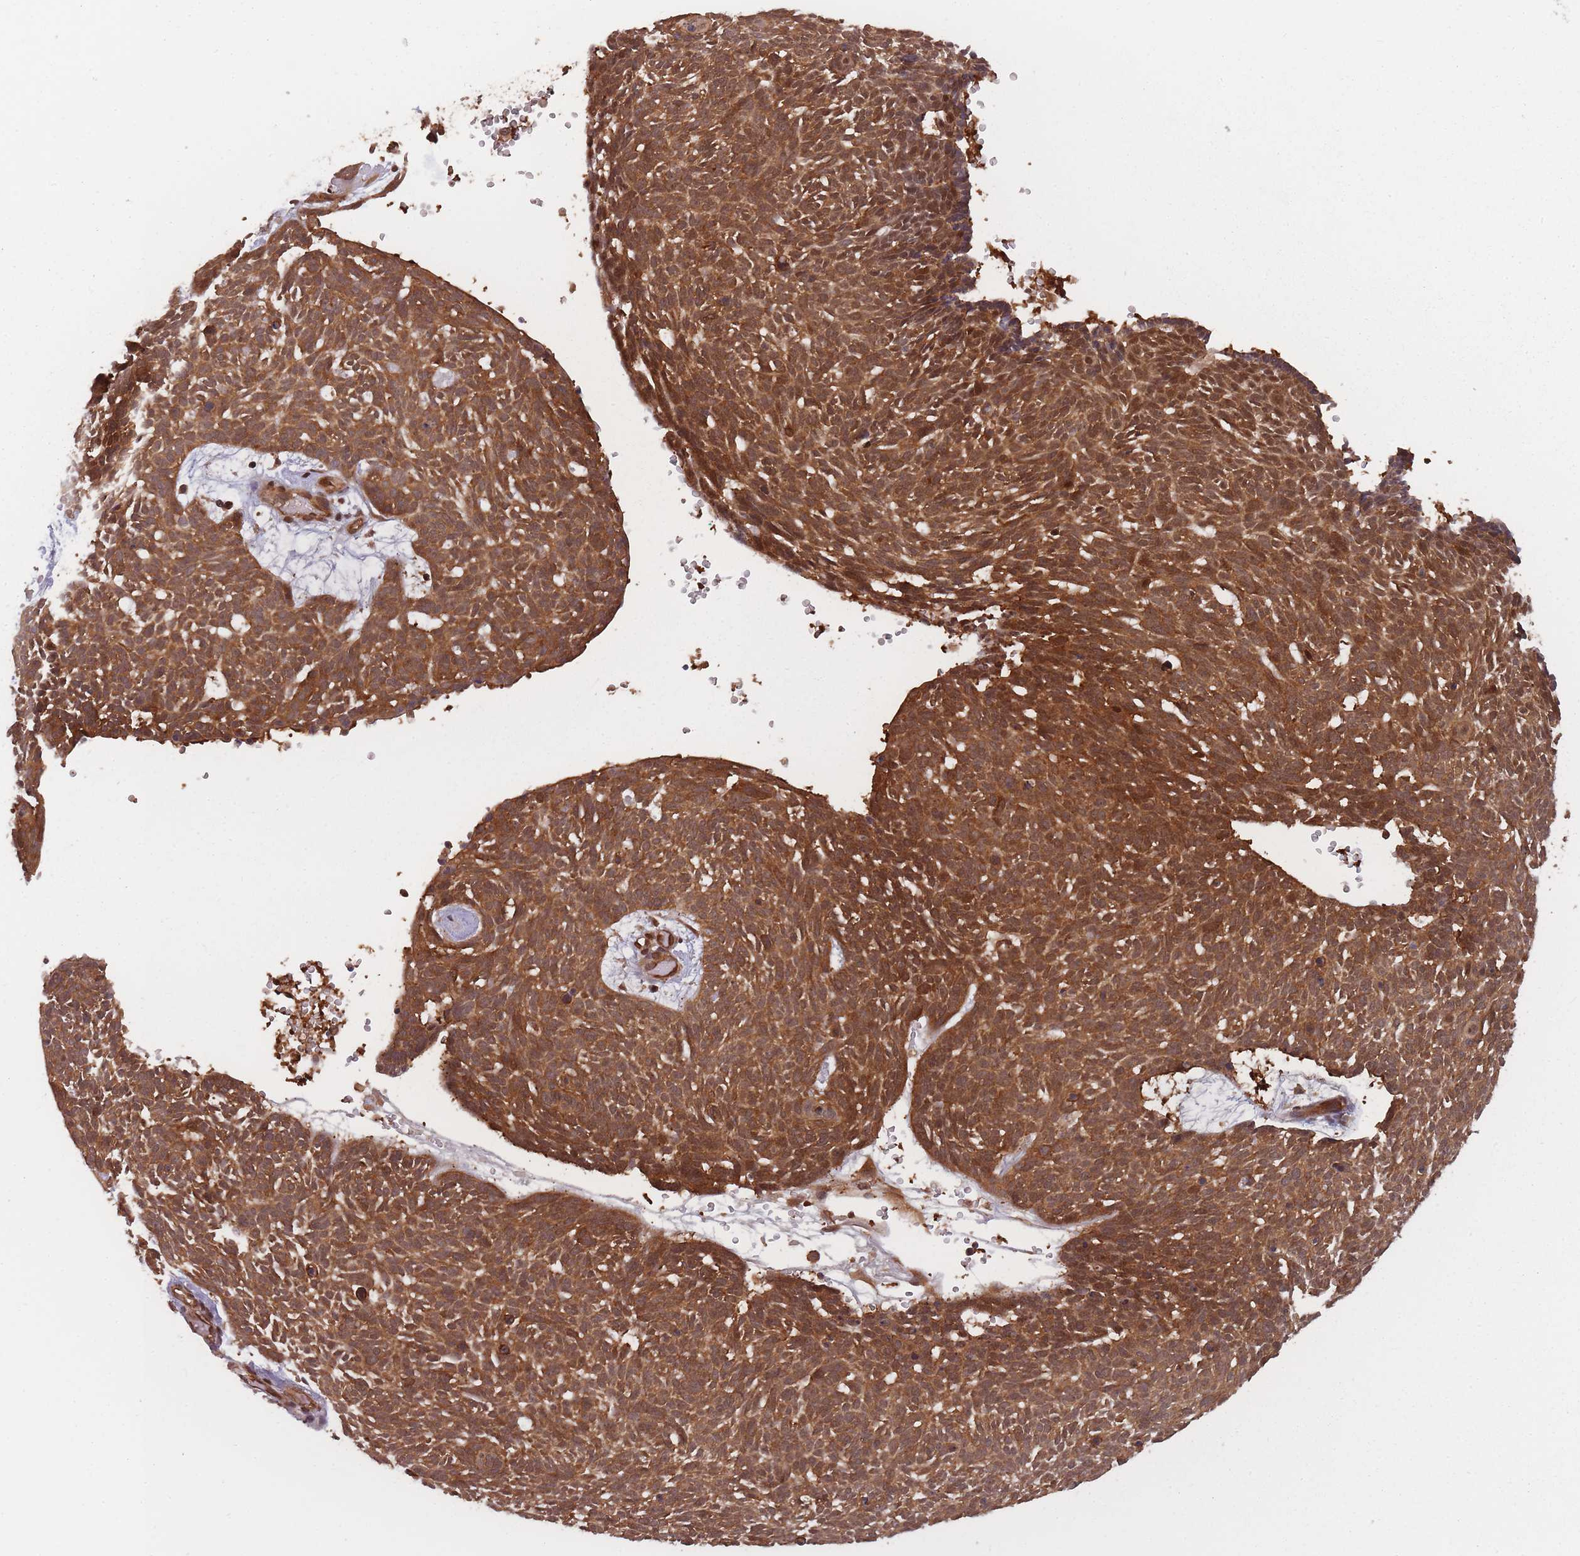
{"staining": {"intensity": "moderate", "quantity": ">75%", "location": "cytoplasmic/membranous,nuclear"}, "tissue": "skin cancer", "cell_type": "Tumor cells", "image_type": "cancer", "snomed": [{"axis": "morphology", "description": "Basal cell carcinoma"}, {"axis": "topography", "description": "Skin"}], "caption": "This is a histology image of IHC staining of skin cancer, which shows moderate expression in the cytoplasmic/membranous and nuclear of tumor cells.", "gene": "PPP6R3", "patient": {"sex": "male", "age": 61}}